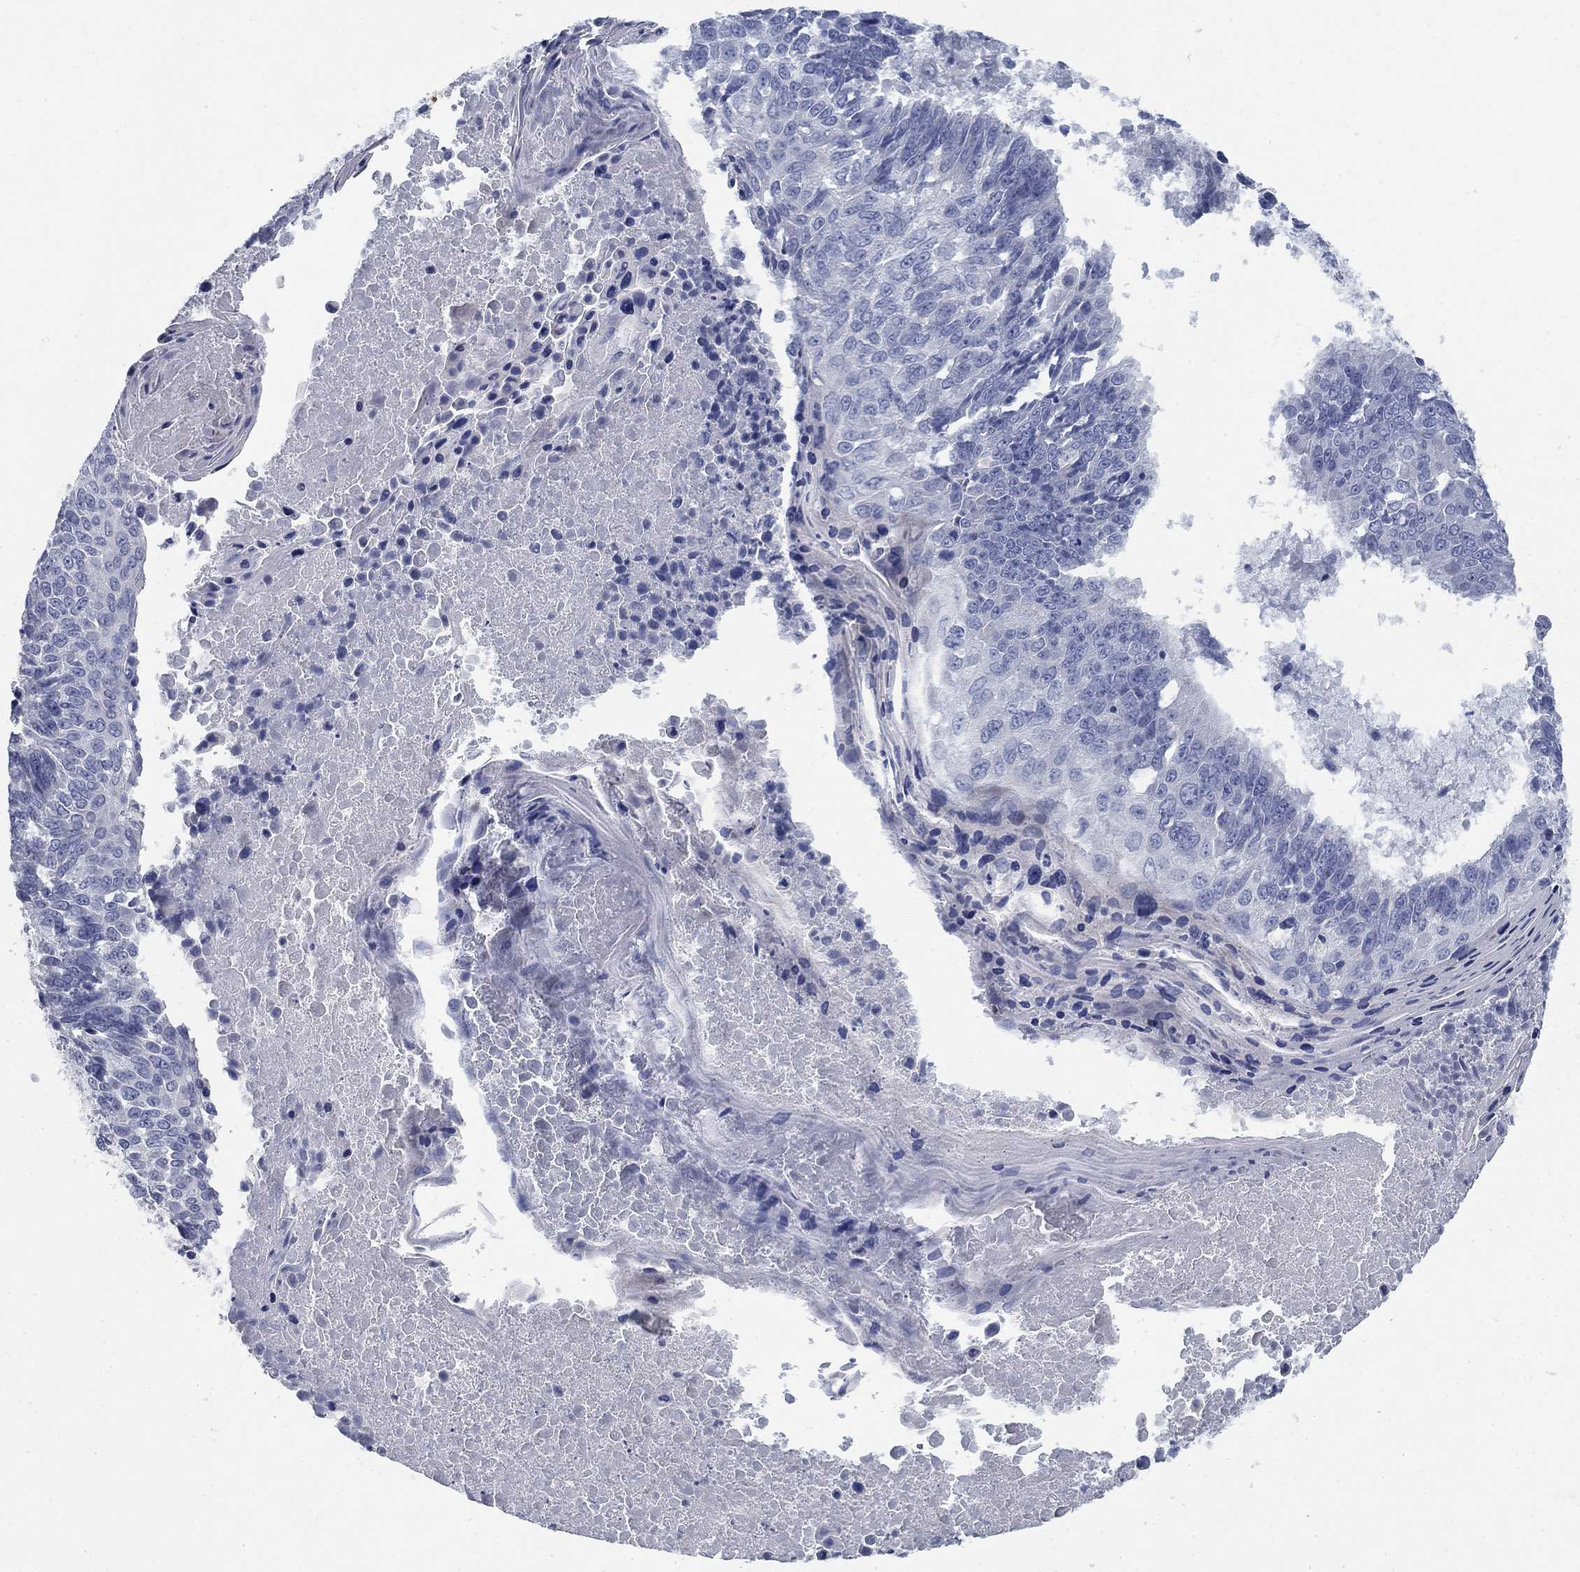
{"staining": {"intensity": "negative", "quantity": "none", "location": "none"}, "tissue": "lung cancer", "cell_type": "Tumor cells", "image_type": "cancer", "snomed": [{"axis": "morphology", "description": "Squamous cell carcinoma, NOS"}, {"axis": "topography", "description": "Lung"}], "caption": "An immunohistochemistry (IHC) micrograph of squamous cell carcinoma (lung) is shown. There is no staining in tumor cells of squamous cell carcinoma (lung).", "gene": "DNER", "patient": {"sex": "male", "age": 73}}